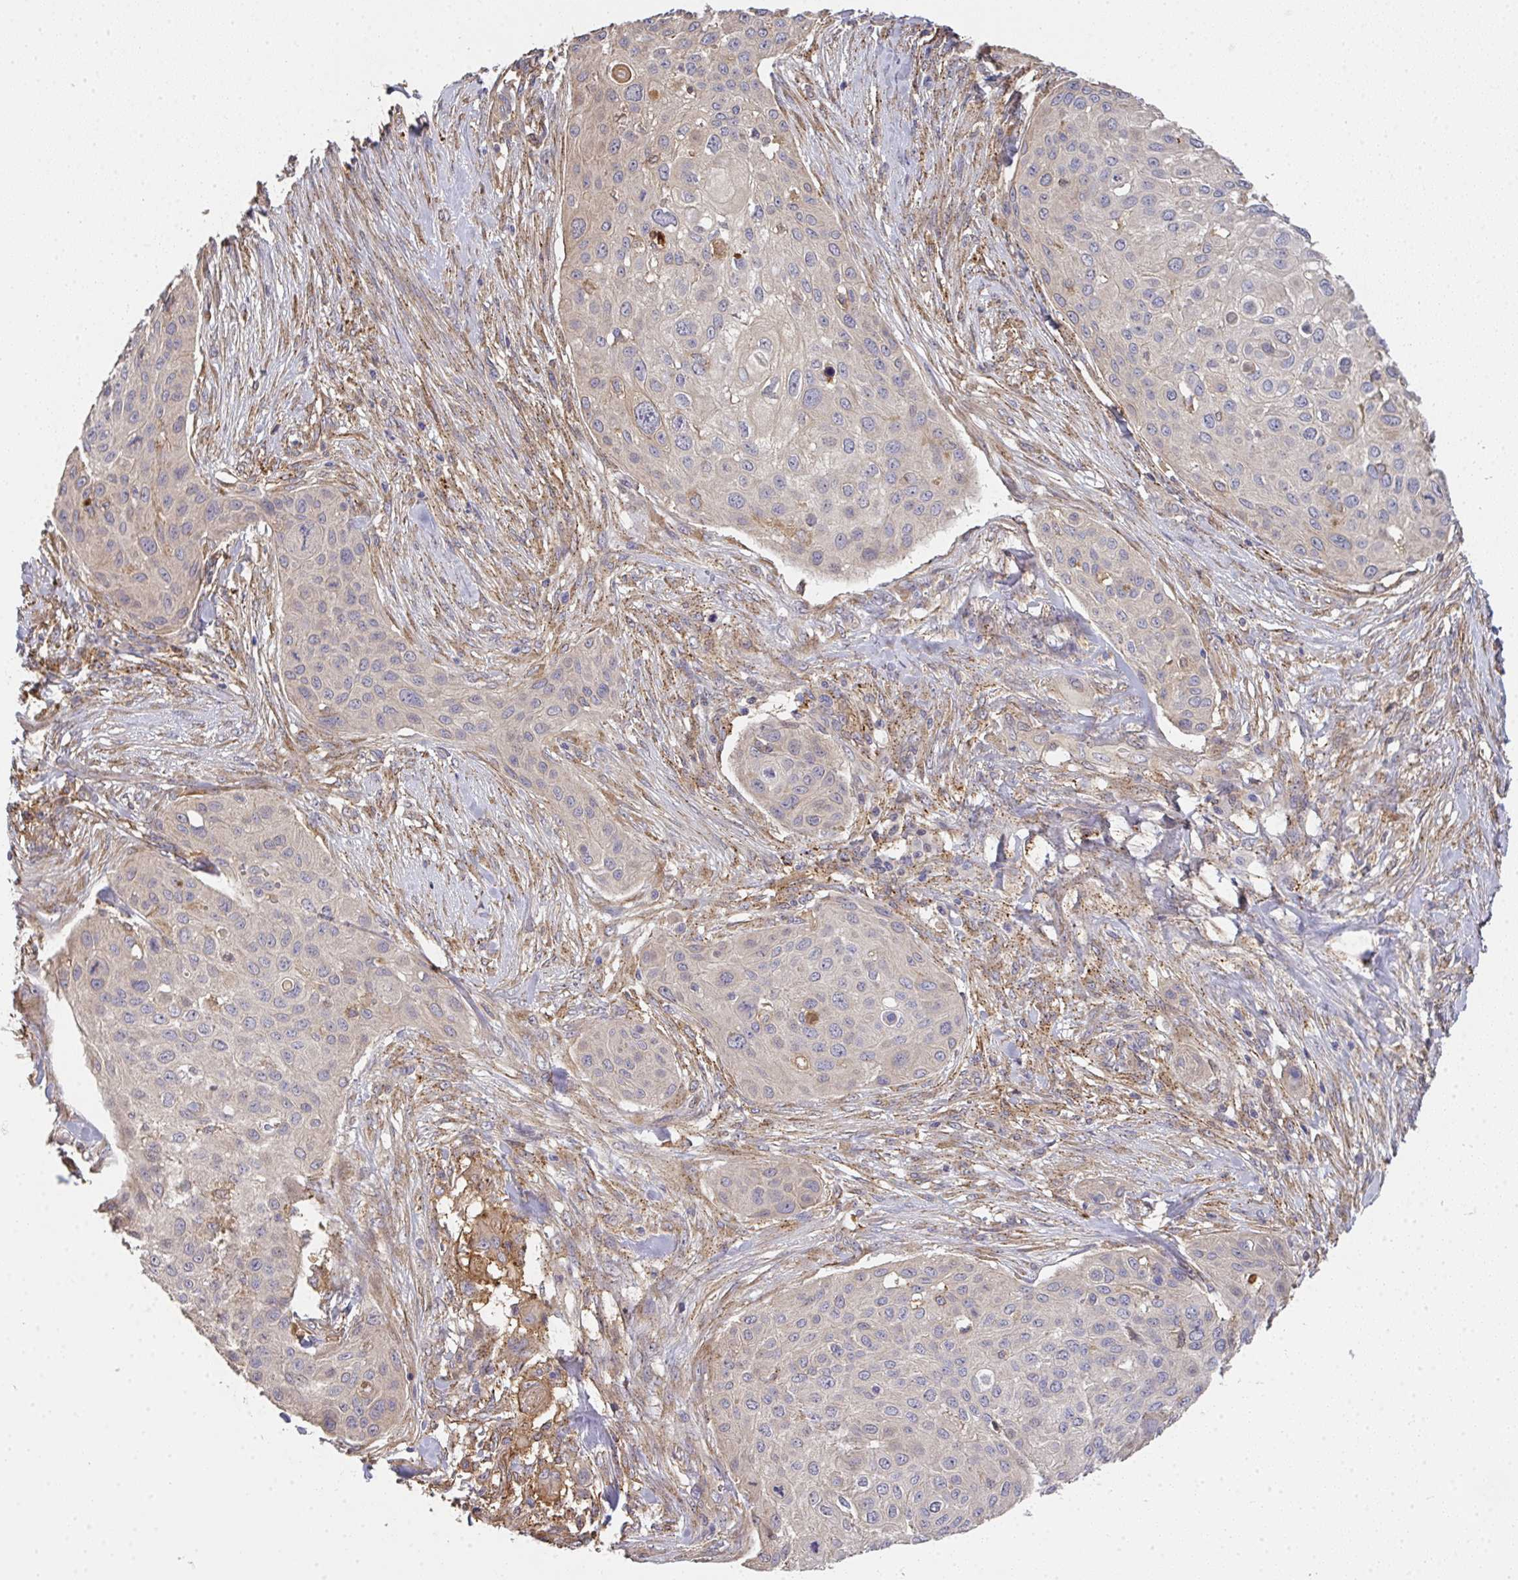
{"staining": {"intensity": "negative", "quantity": "none", "location": "none"}, "tissue": "skin cancer", "cell_type": "Tumor cells", "image_type": "cancer", "snomed": [{"axis": "morphology", "description": "Squamous cell carcinoma, NOS"}, {"axis": "topography", "description": "Skin"}], "caption": "IHC image of human squamous cell carcinoma (skin) stained for a protein (brown), which displays no positivity in tumor cells.", "gene": "EEF1AKMT1", "patient": {"sex": "female", "age": 87}}